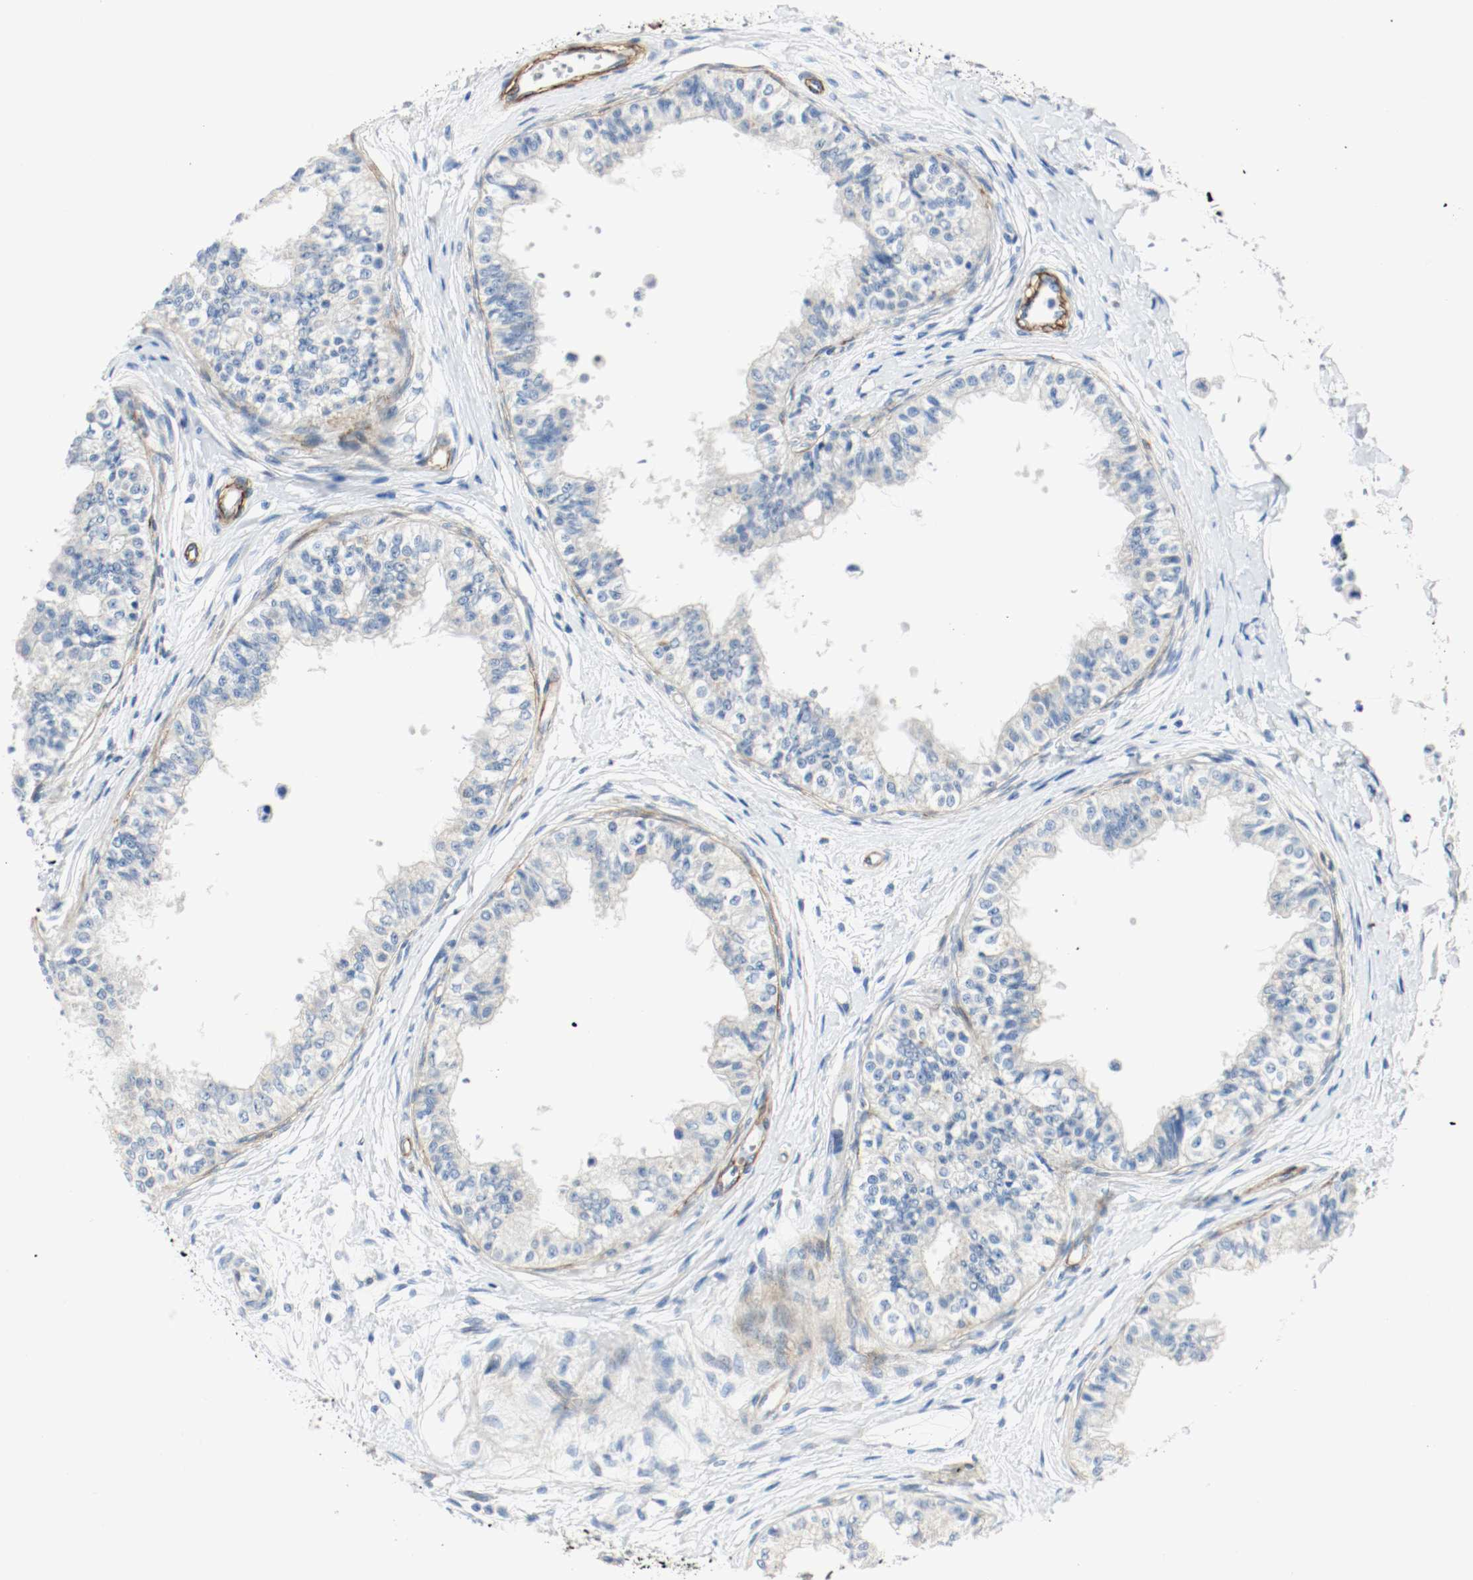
{"staining": {"intensity": "negative", "quantity": "none", "location": "none"}, "tissue": "epididymis", "cell_type": "Glandular cells", "image_type": "normal", "snomed": [{"axis": "morphology", "description": "Normal tissue, NOS"}, {"axis": "morphology", "description": "Adenocarcinoma, metastatic, NOS"}, {"axis": "topography", "description": "Testis"}, {"axis": "topography", "description": "Epididymis"}], "caption": "A high-resolution micrograph shows IHC staining of unremarkable epididymis, which reveals no significant staining in glandular cells.", "gene": "LAMB1", "patient": {"sex": "male", "age": 26}}